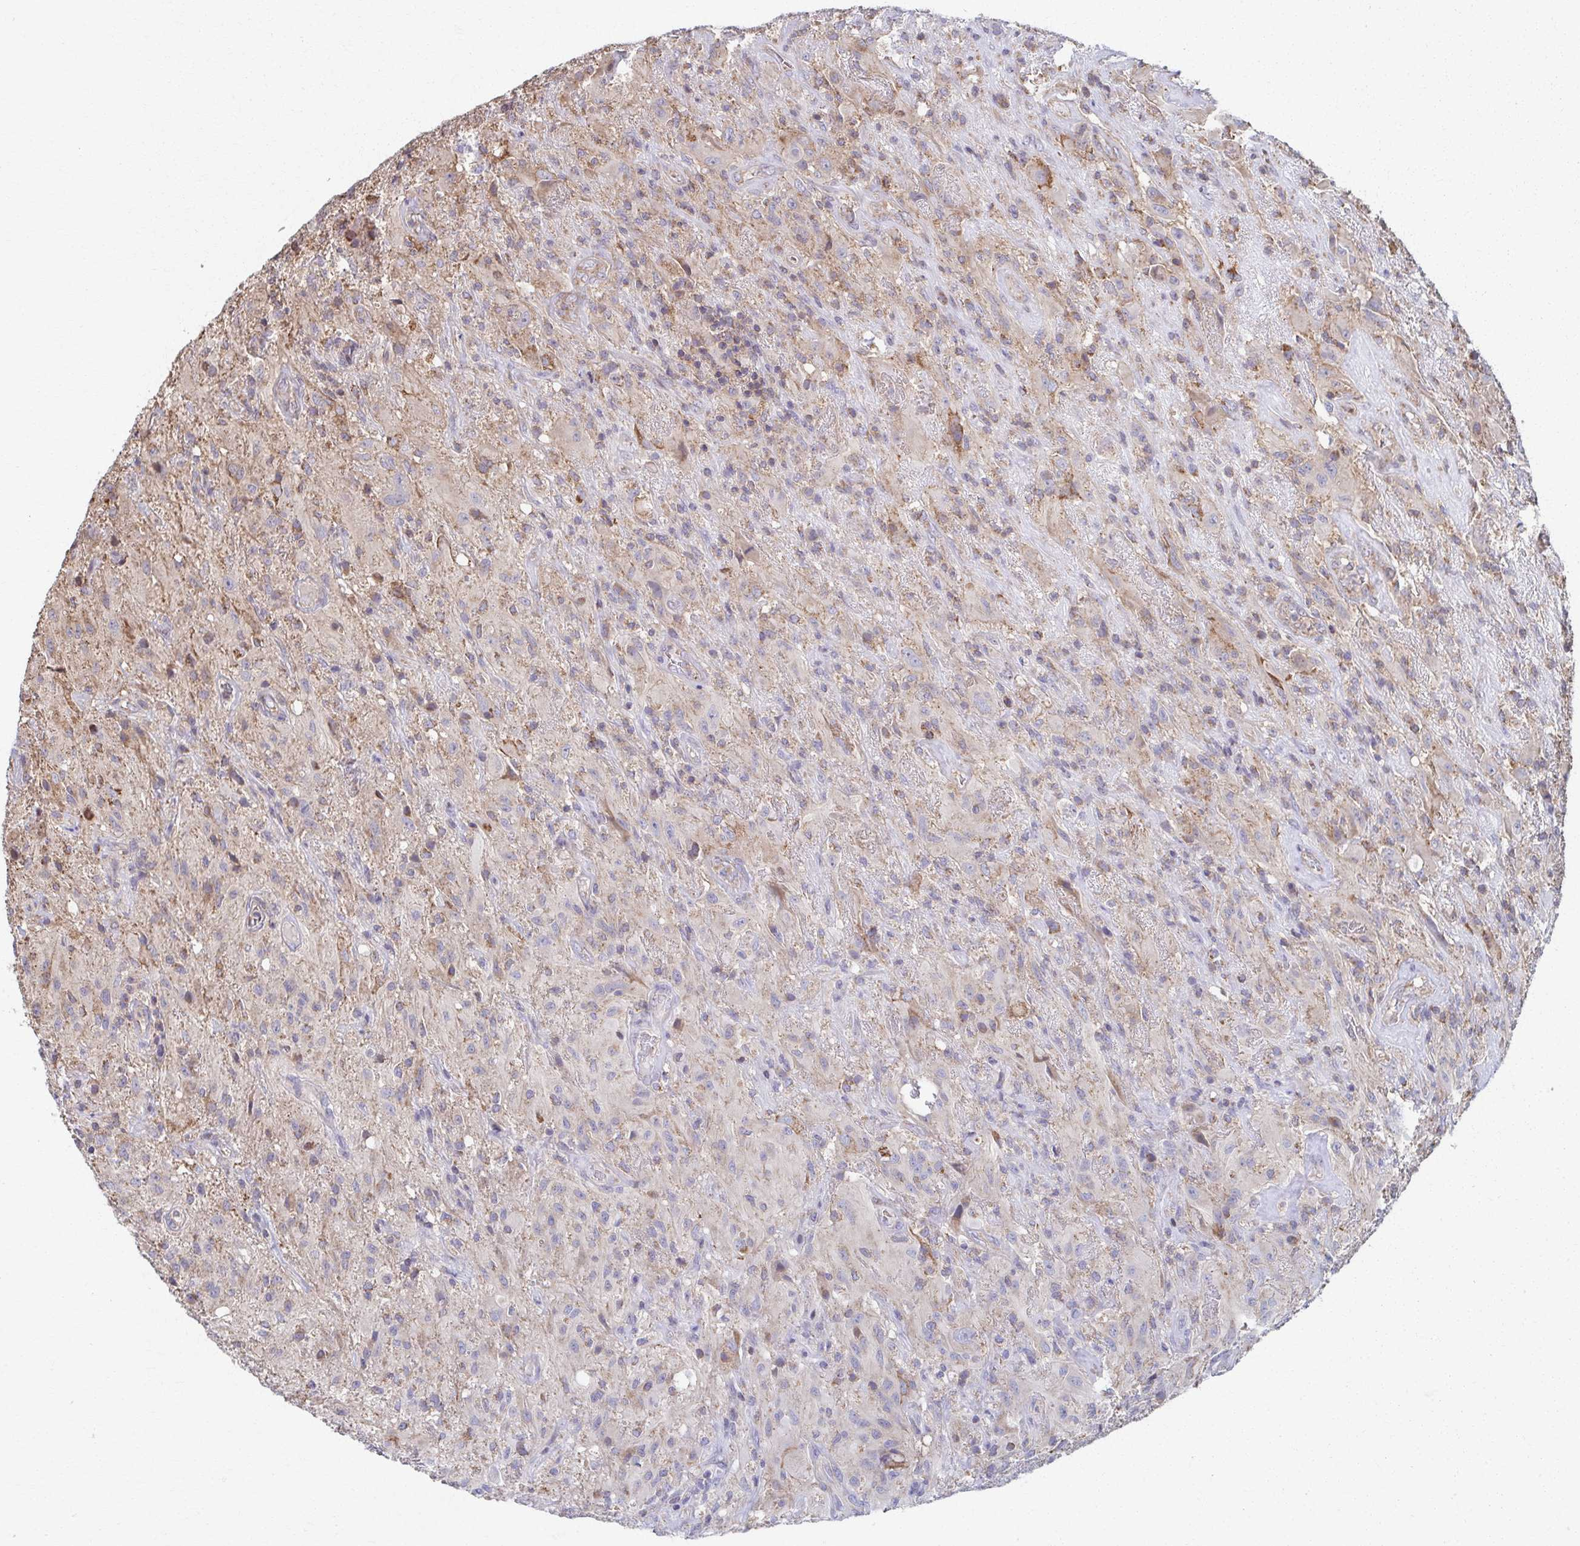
{"staining": {"intensity": "negative", "quantity": "none", "location": "none"}, "tissue": "glioma", "cell_type": "Tumor cells", "image_type": "cancer", "snomed": [{"axis": "morphology", "description": "Glioma, malignant, High grade"}, {"axis": "topography", "description": "Brain"}], "caption": "This is an immunohistochemistry (IHC) photomicrograph of human malignant high-grade glioma. There is no expression in tumor cells.", "gene": "KLHL34", "patient": {"sex": "male", "age": 46}}